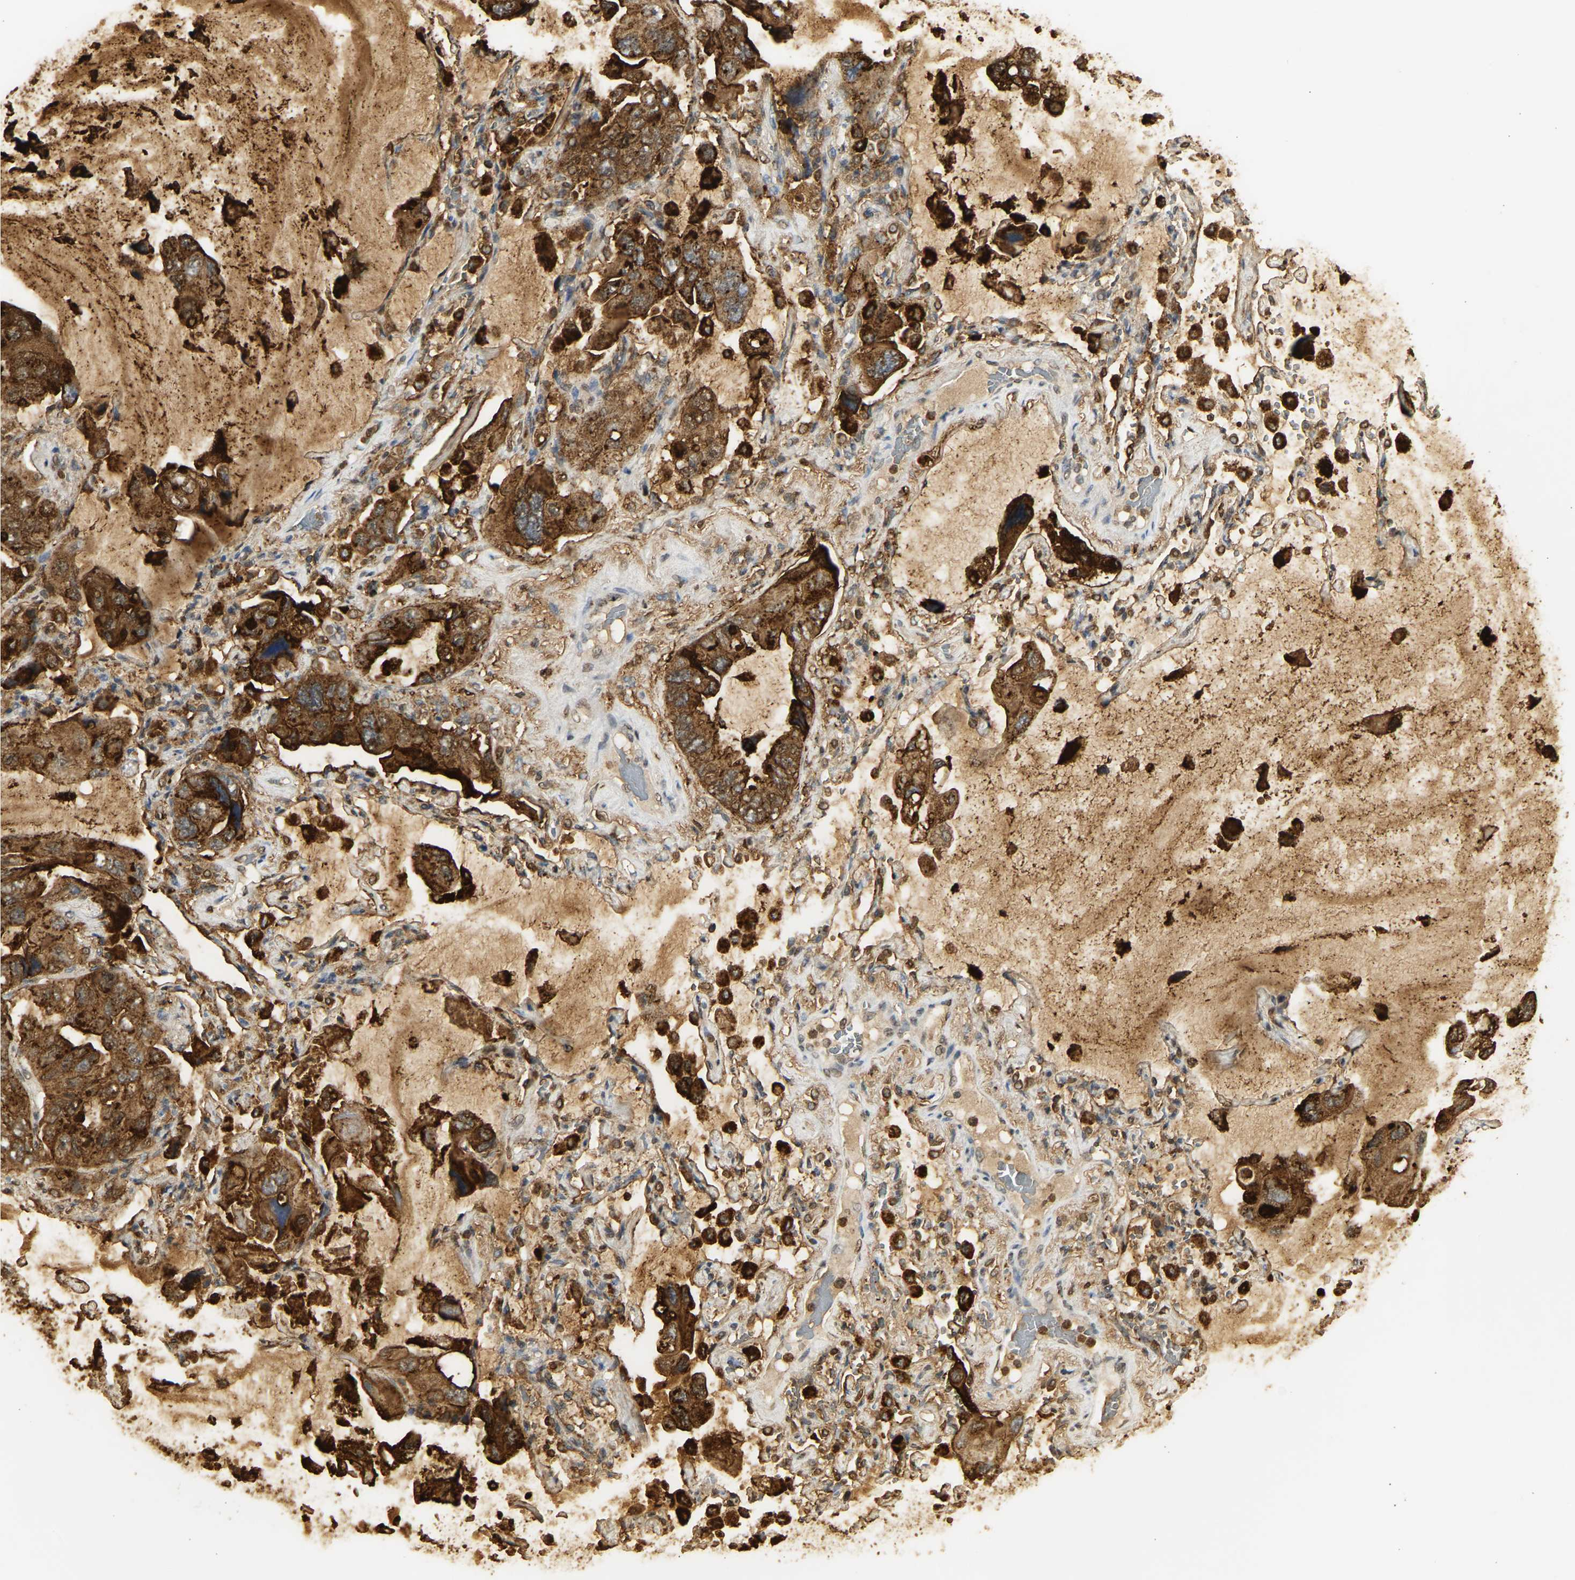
{"staining": {"intensity": "strong", "quantity": ">75%", "location": "cytoplasmic/membranous"}, "tissue": "lung cancer", "cell_type": "Tumor cells", "image_type": "cancer", "snomed": [{"axis": "morphology", "description": "Squamous cell carcinoma, NOS"}, {"axis": "topography", "description": "Lung"}], "caption": "High-power microscopy captured an immunohistochemistry (IHC) histopathology image of squamous cell carcinoma (lung), revealing strong cytoplasmic/membranous positivity in about >75% of tumor cells.", "gene": "CEACAM5", "patient": {"sex": "female", "age": 73}}